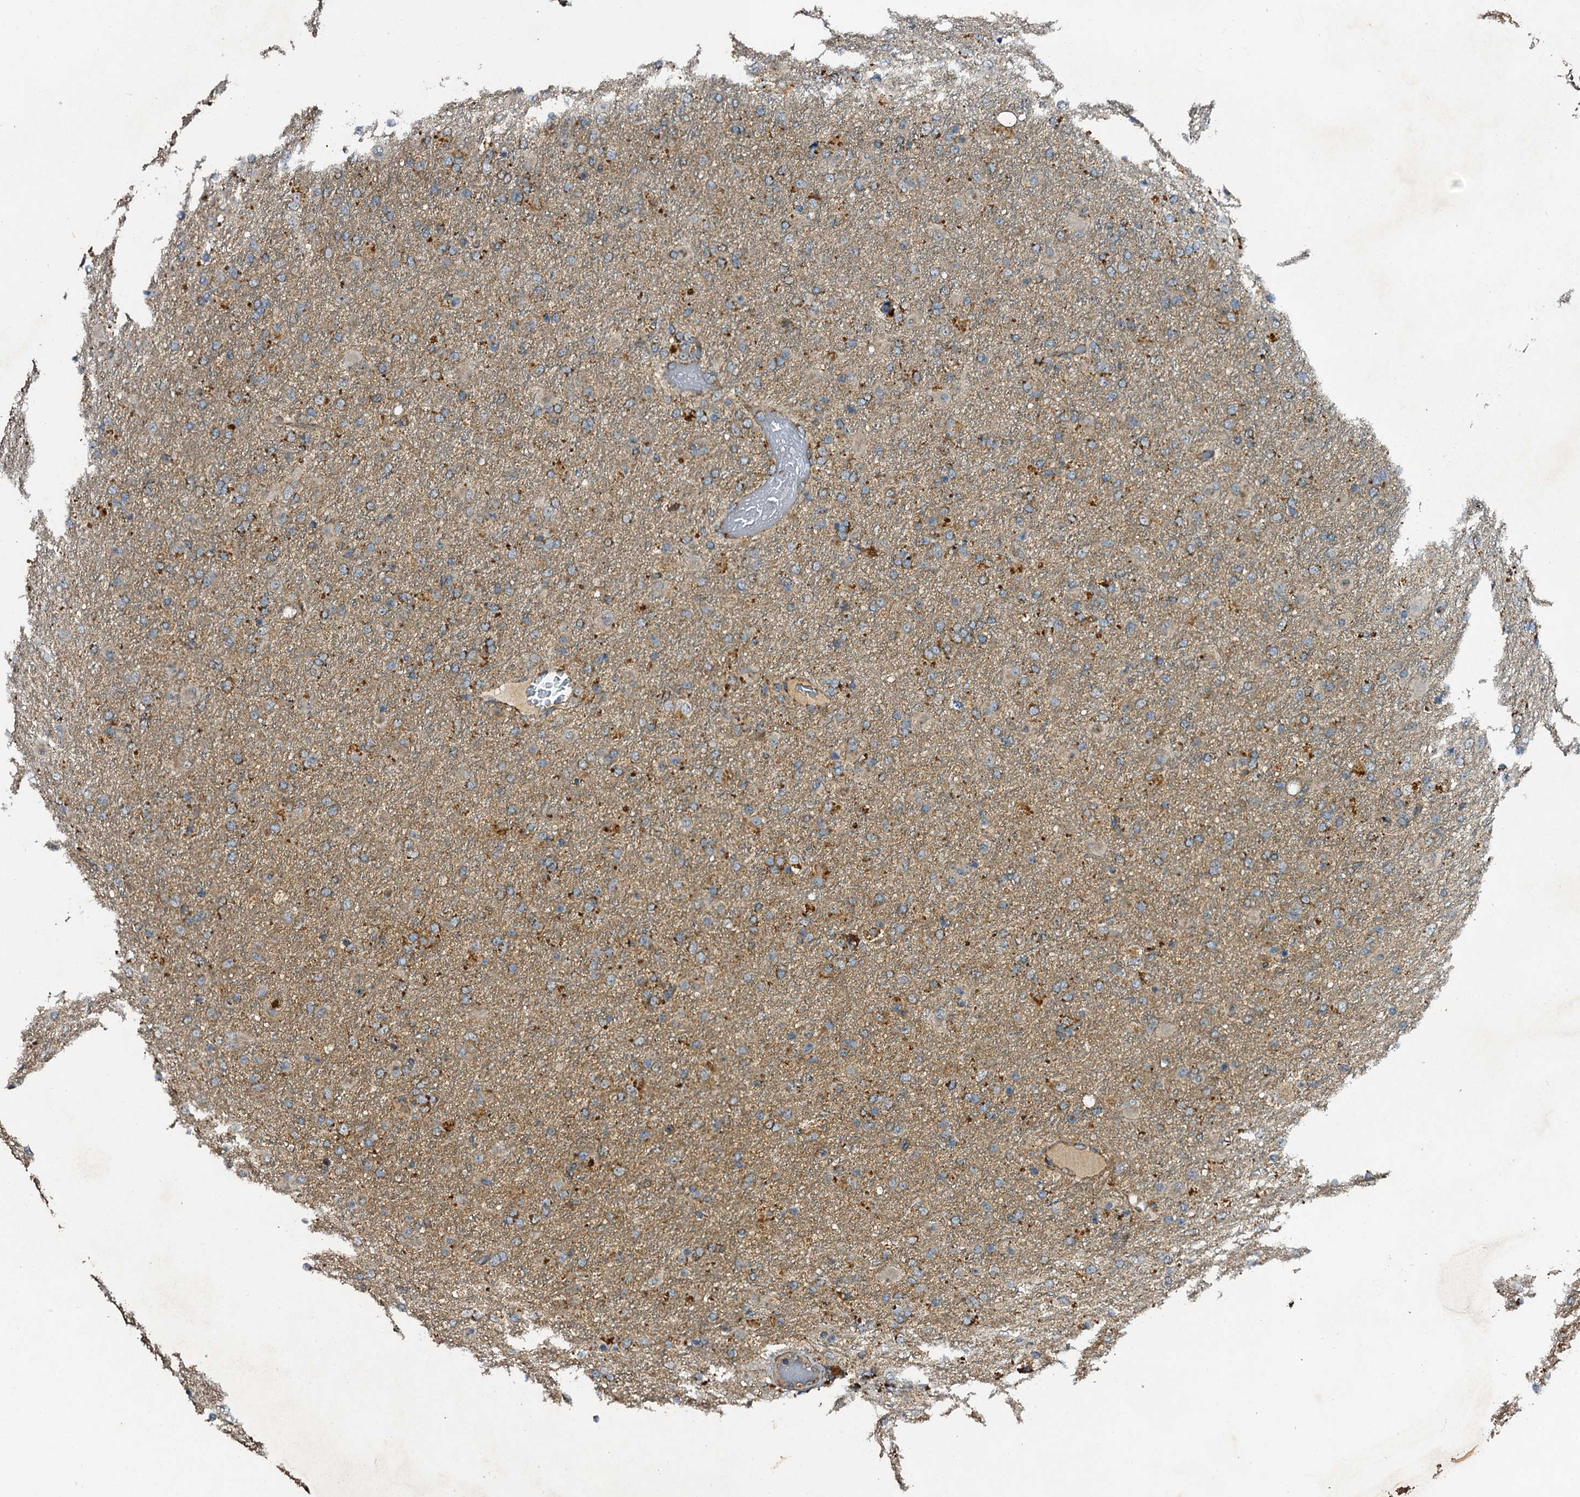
{"staining": {"intensity": "moderate", "quantity": ">75%", "location": "cytoplasmic/membranous"}, "tissue": "glioma", "cell_type": "Tumor cells", "image_type": "cancer", "snomed": [{"axis": "morphology", "description": "Glioma, malignant, Low grade"}, {"axis": "topography", "description": "Brain"}], "caption": "A histopathology image showing moderate cytoplasmic/membranous positivity in about >75% of tumor cells in malignant glioma (low-grade), as visualized by brown immunohistochemical staining.", "gene": "NDUFA13", "patient": {"sex": "male", "age": 65}}